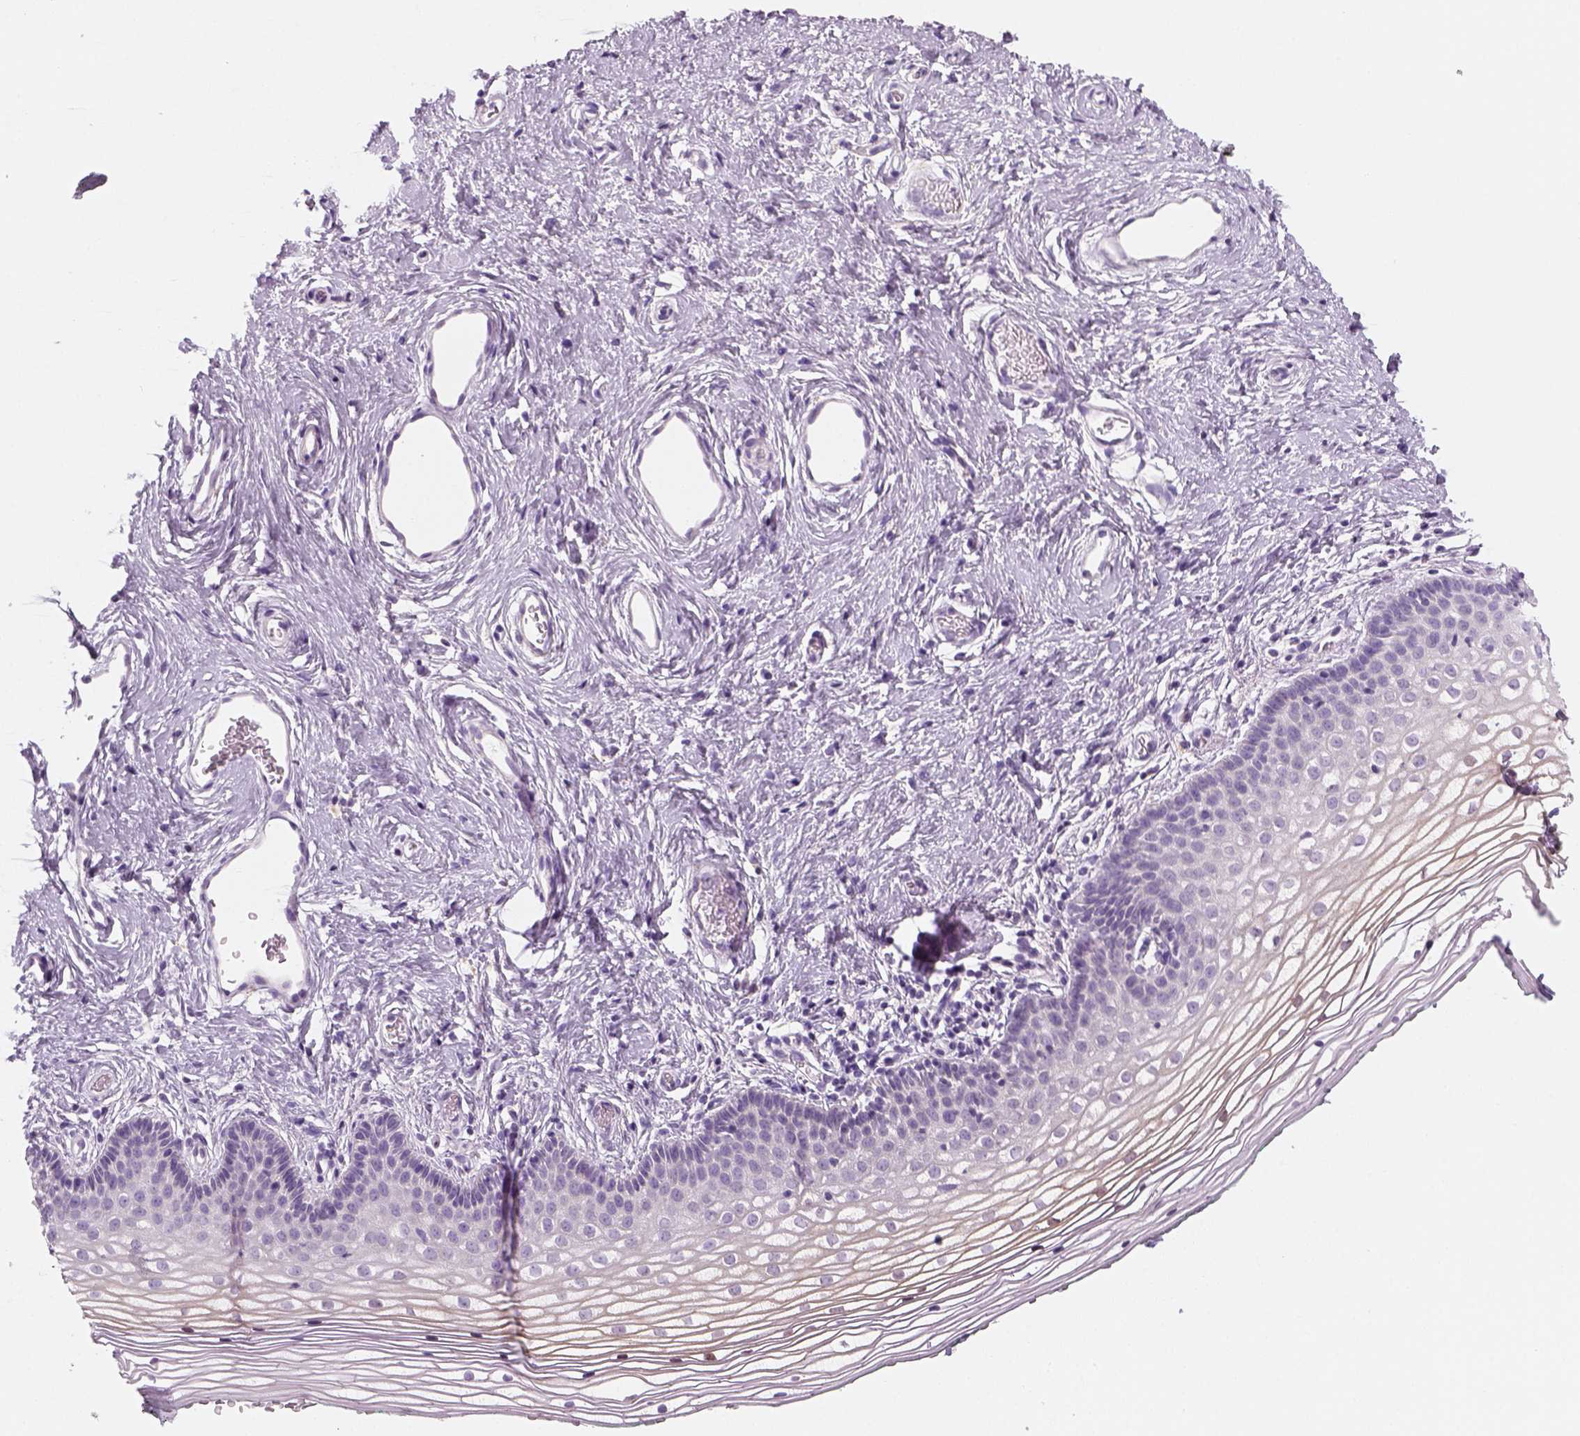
{"staining": {"intensity": "negative", "quantity": "none", "location": "none"}, "tissue": "vagina", "cell_type": "Squamous epithelial cells", "image_type": "normal", "snomed": [{"axis": "morphology", "description": "Normal tissue, NOS"}, {"axis": "topography", "description": "Vagina"}], "caption": "The micrograph demonstrates no significant expression in squamous epithelial cells of vagina.", "gene": "AWAT2", "patient": {"sex": "female", "age": 36}}